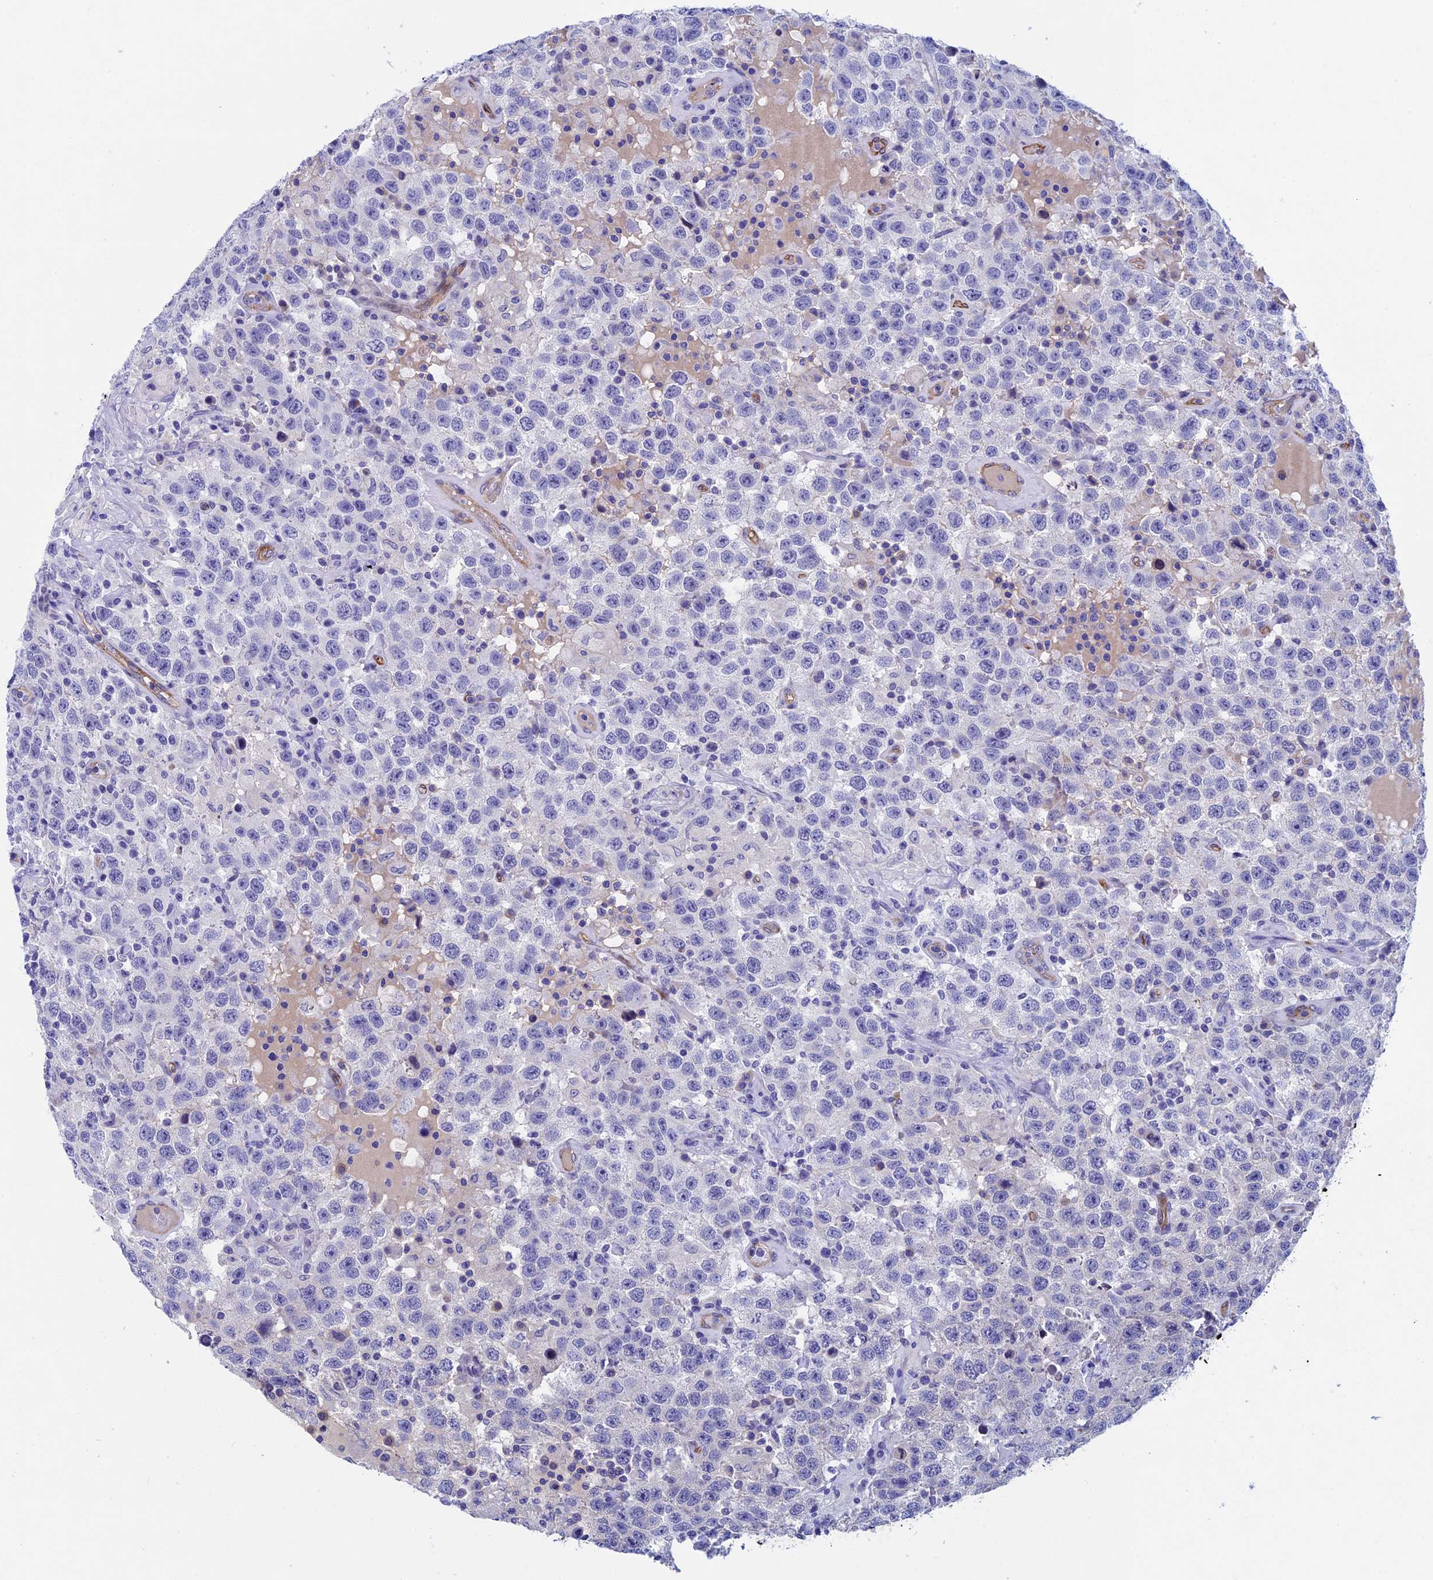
{"staining": {"intensity": "negative", "quantity": "none", "location": "none"}, "tissue": "testis cancer", "cell_type": "Tumor cells", "image_type": "cancer", "snomed": [{"axis": "morphology", "description": "Seminoma, NOS"}, {"axis": "topography", "description": "Testis"}], "caption": "Immunohistochemical staining of human testis seminoma reveals no significant expression in tumor cells.", "gene": "INSYN1", "patient": {"sex": "male", "age": 41}}